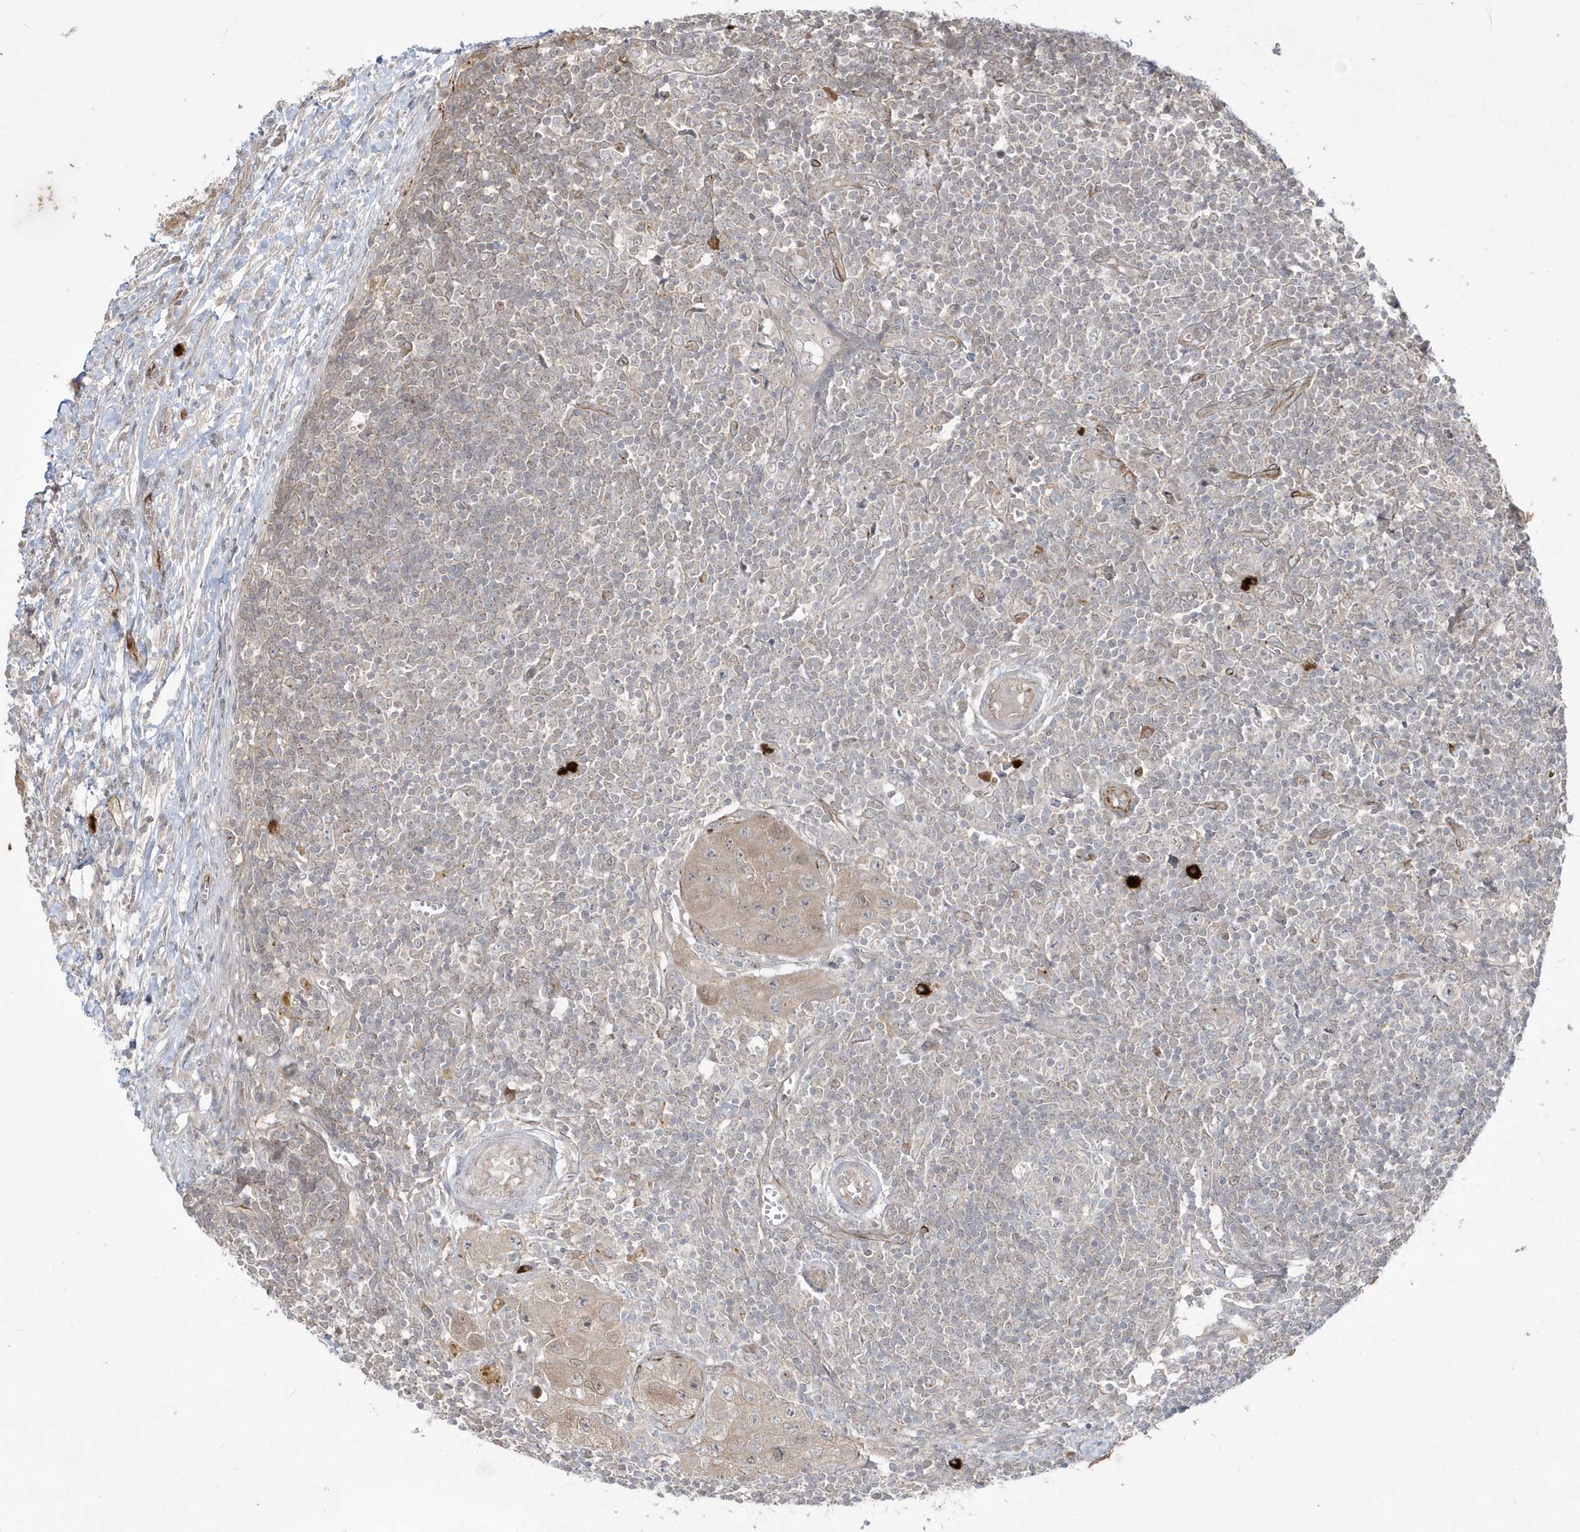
{"staining": {"intensity": "negative", "quantity": "none", "location": "none"}, "tissue": "lymph node", "cell_type": "Germinal center cells", "image_type": "normal", "snomed": [{"axis": "morphology", "description": "Normal tissue, NOS"}, {"axis": "morphology", "description": "Squamous cell carcinoma, metastatic, NOS"}, {"axis": "topography", "description": "Lymph node"}], "caption": "This is an immunohistochemistry (IHC) micrograph of unremarkable lymph node. There is no expression in germinal center cells.", "gene": "DHX57", "patient": {"sex": "male", "age": 73}}